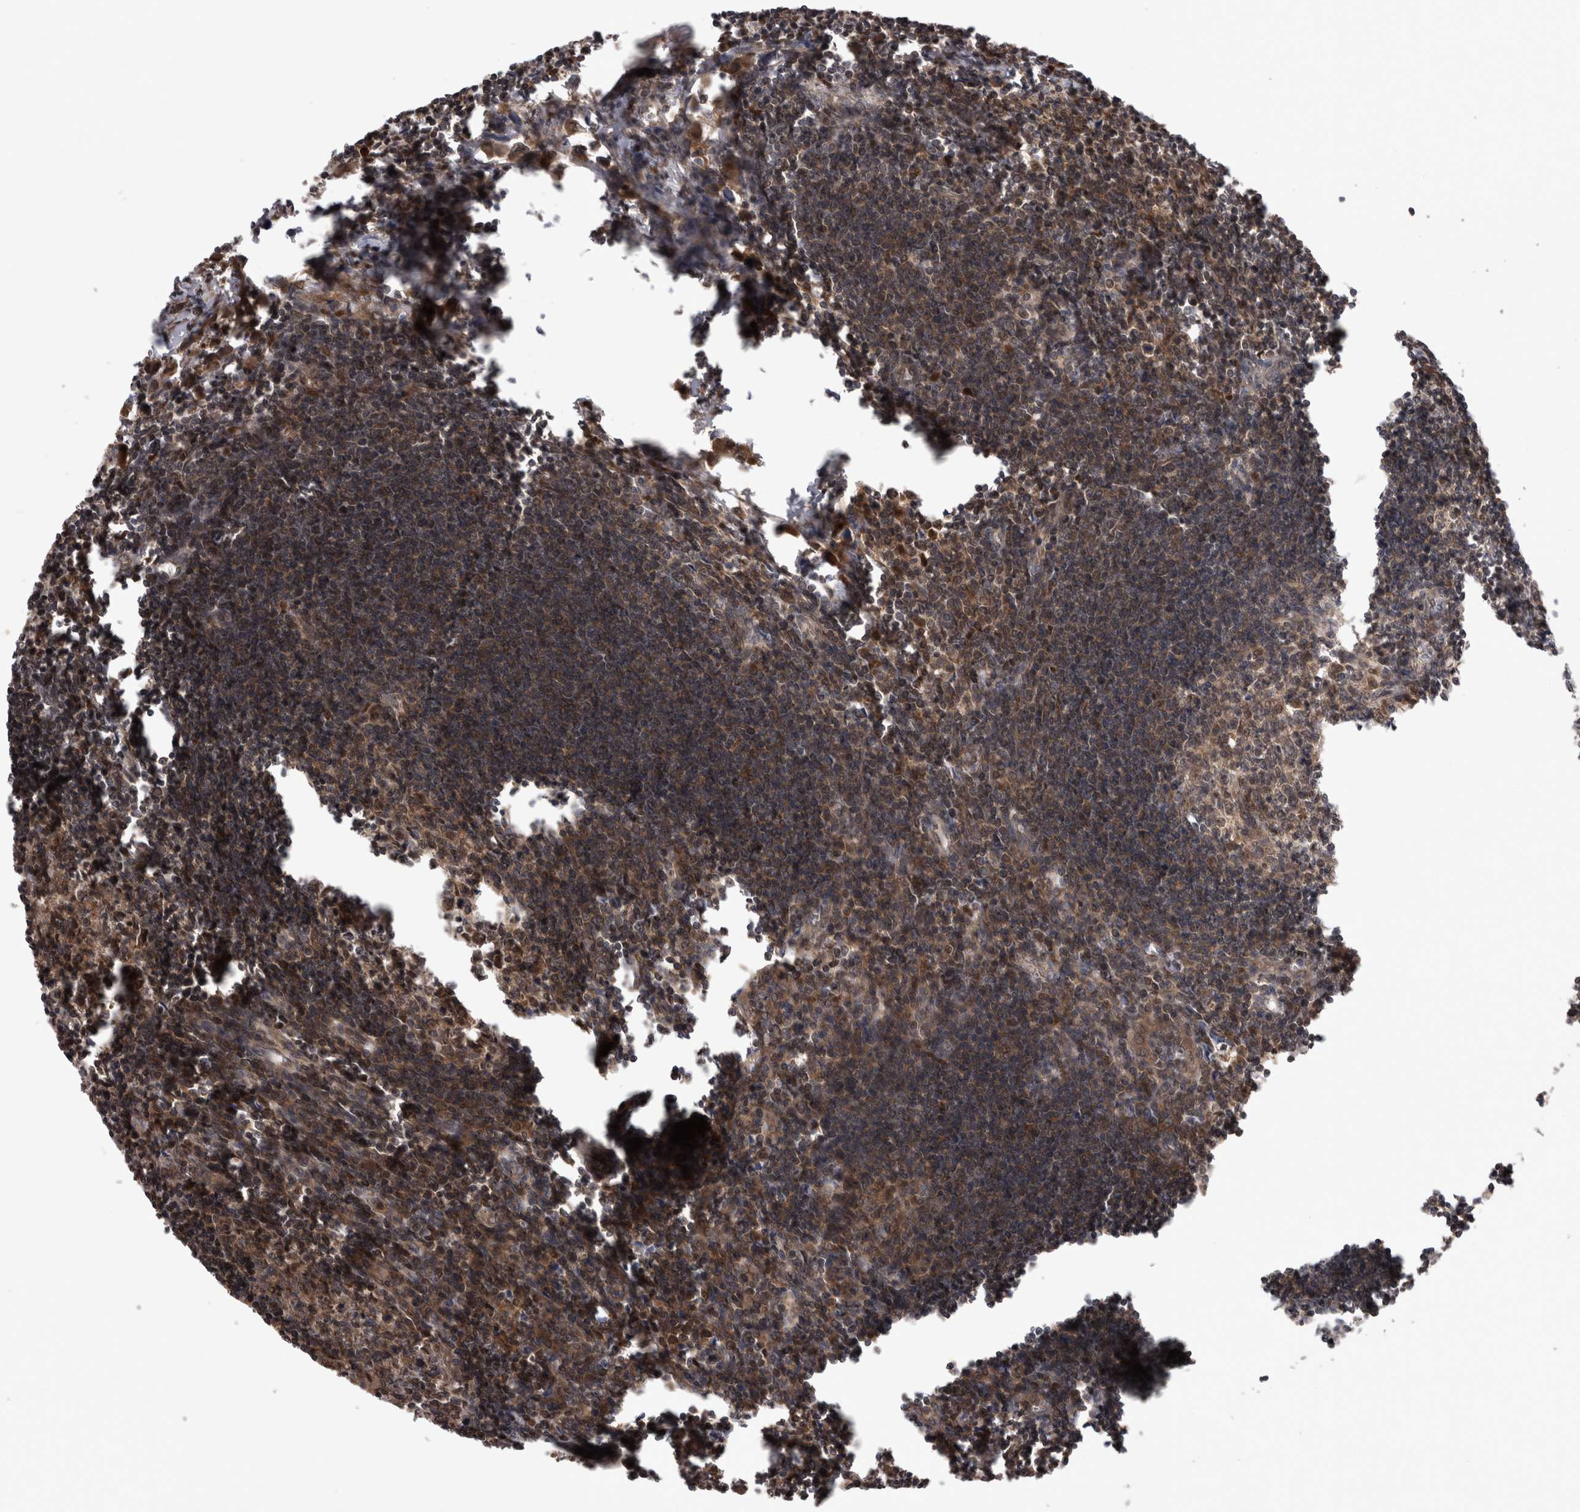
{"staining": {"intensity": "strong", "quantity": ">75%", "location": "cytoplasmic/membranous"}, "tissue": "lymph node", "cell_type": "Germinal center cells", "image_type": "normal", "snomed": [{"axis": "morphology", "description": "Normal tissue, NOS"}, {"axis": "morphology", "description": "Malignant melanoma, Metastatic site"}, {"axis": "topography", "description": "Lymph node"}], "caption": "Lymph node stained with immunohistochemistry (IHC) reveals strong cytoplasmic/membranous staining in about >75% of germinal center cells. Ihc stains the protein in brown and the nuclei are stained blue.", "gene": "PSMB2", "patient": {"sex": "male", "age": 41}}